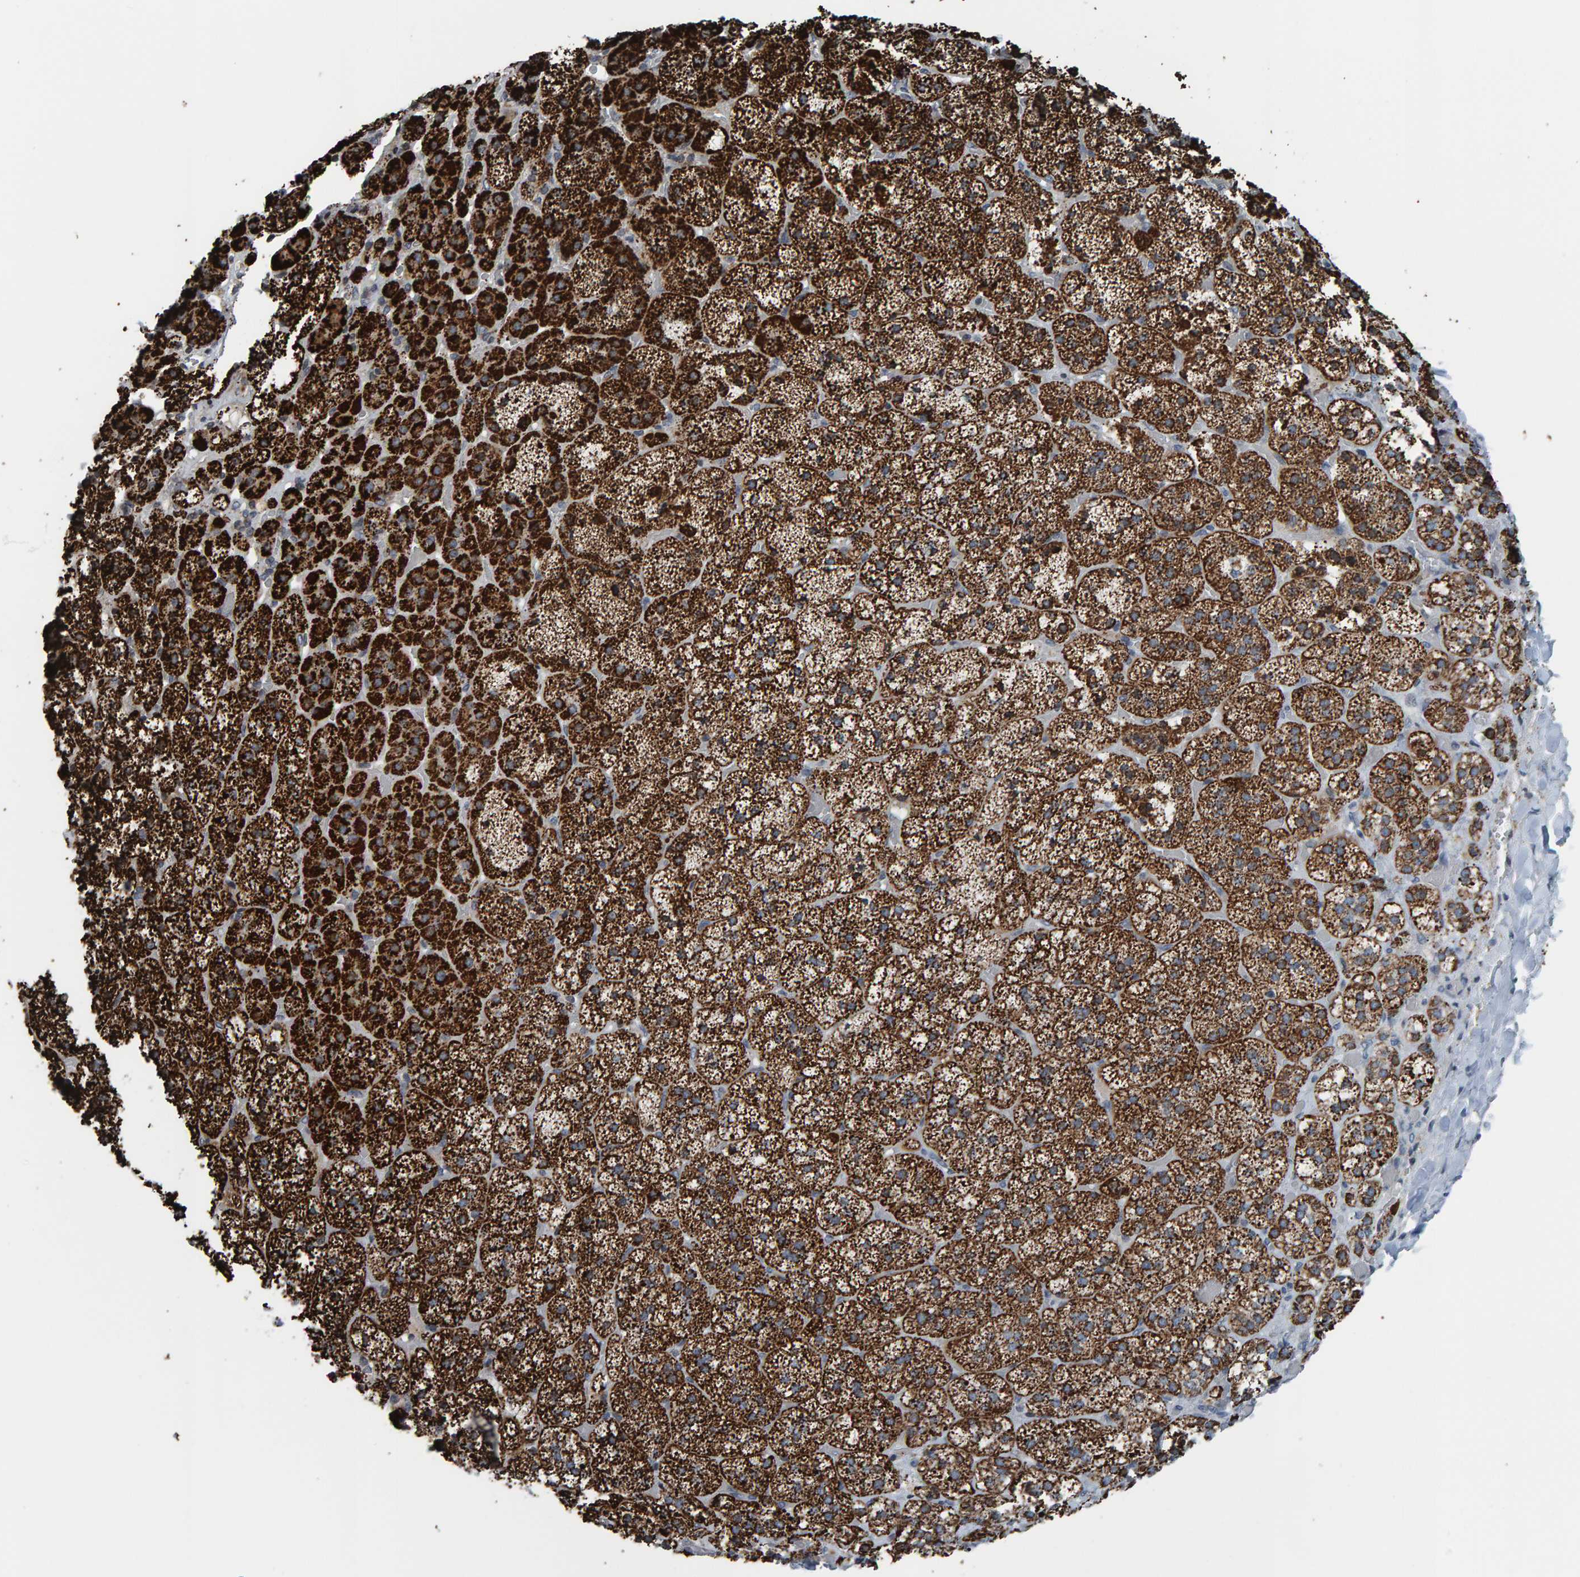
{"staining": {"intensity": "strong", "quantity": ">75%", "location": "cytoplasmic/membranous"}, "tissue": "adrenal gland", "cell_type": "Glandular cells", "image_type": "normal", "snomed": [{"axis": "morphology", "description": "Normal tissue, NOS"}, {"axis": "topography", "description": "Adrenal gland"}], "caption": "The photomicrograph displays immunohistochemical staining of unremarkable adrenal gland. There is strong cytoplasmic/membranous positivity is appreciated in about >75% of glandular cells.", "gene": "ZNF48", "patient": {"sex": "female", "age": 44}}